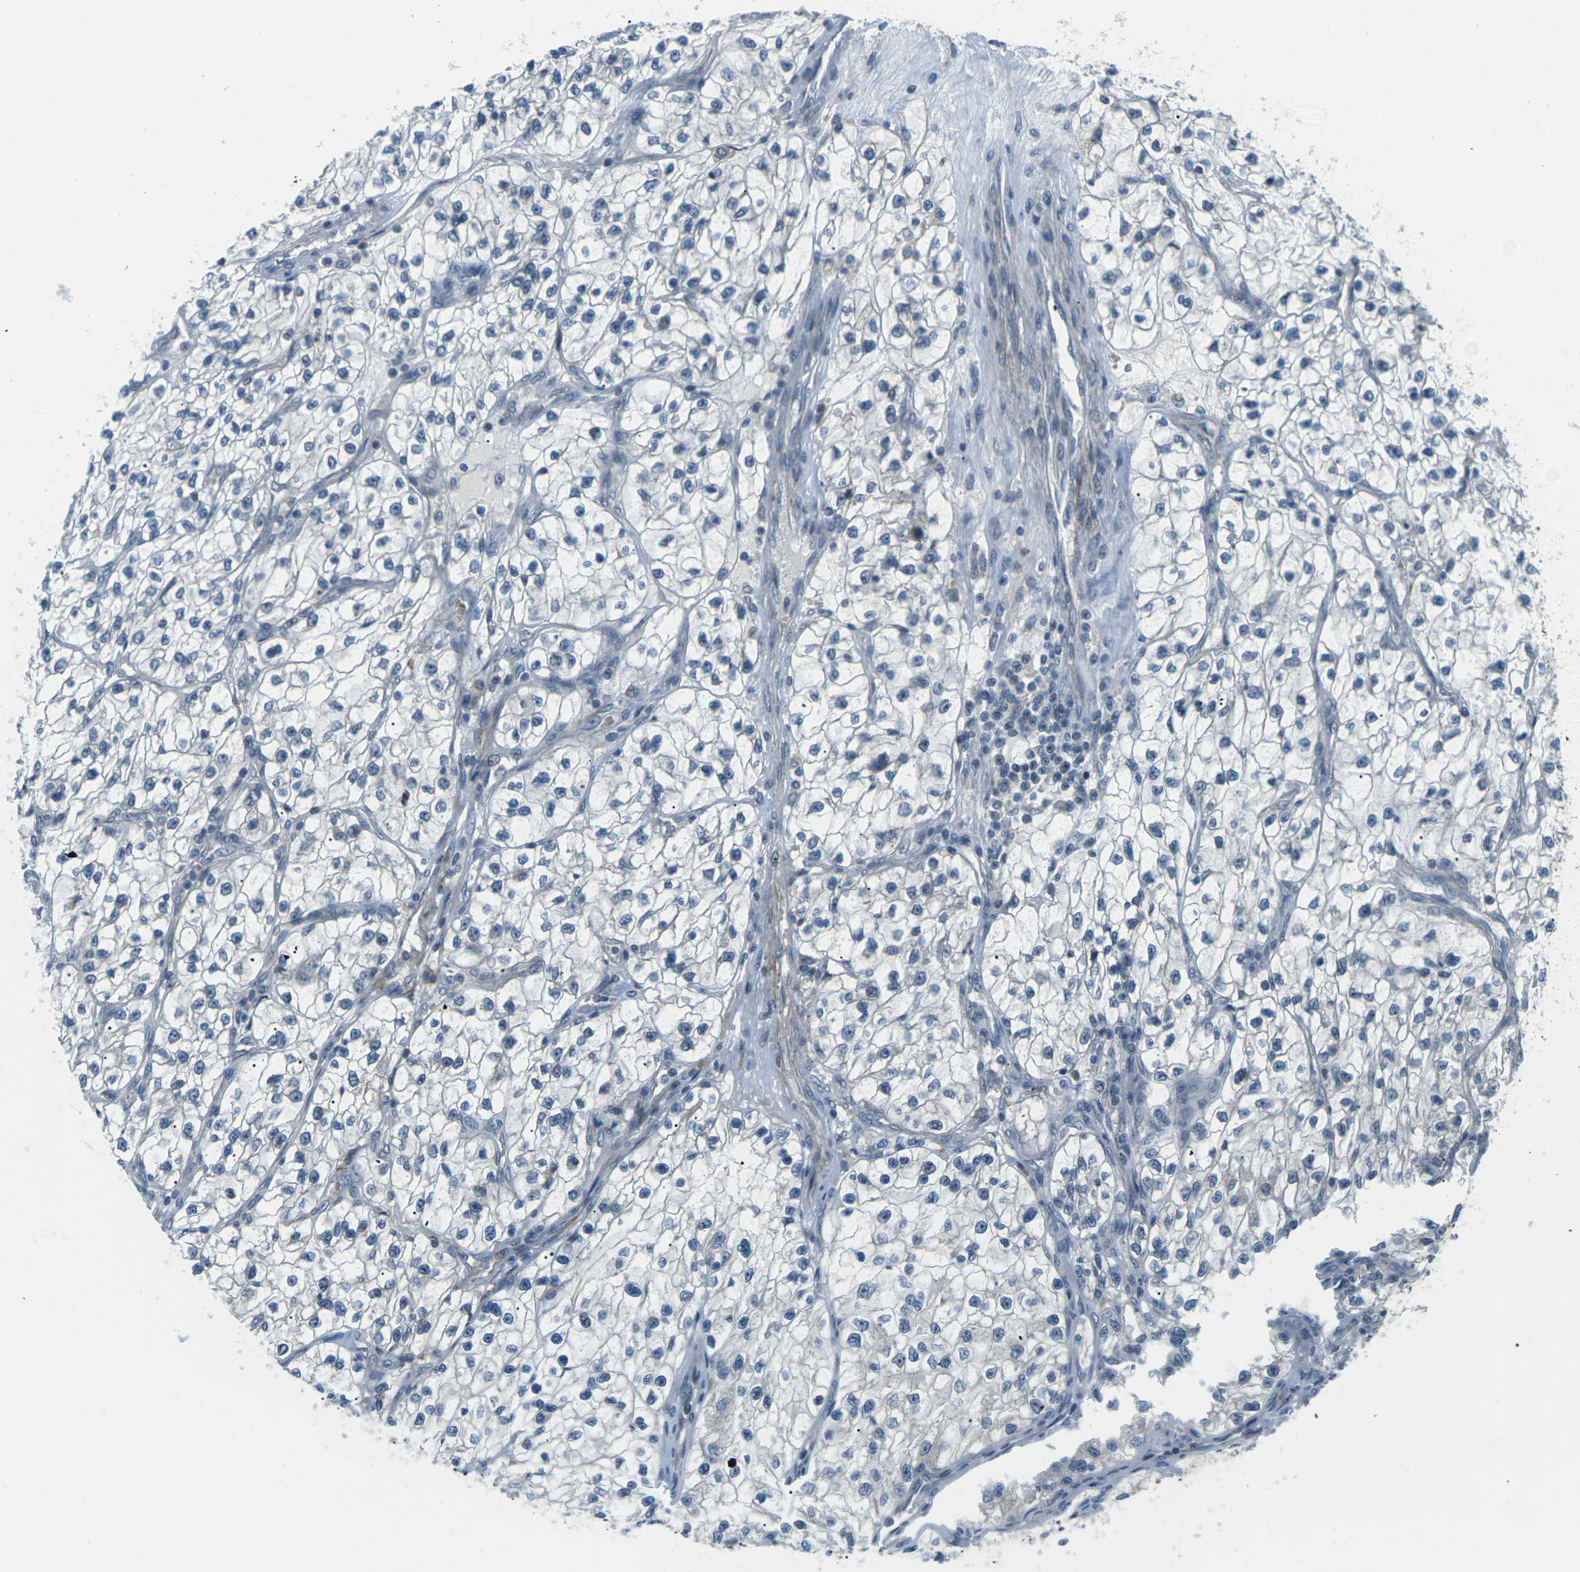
{"staining": {"intensity": "negative", "quantity": "none", "location": "none"}, "tissue": "renal cancer", "cell_type": "Tumor cells", "image_type": "cancer", "snomed": [{"axis": "morphology", "description": "Adenocarcinoma, NOS"}, {"axis": "topography", "description": "Kidney"}], "caption": "There is no significant expression in tumor cells of adenocarcinoma (renal). Brightfield microscopy of immunohistochemistry stained with DAB (3,3'-diaminobenzidine) (brown) and hematoxylin (blue), captured at high magnification.", "gene": "SLC13A3", "patient": {"sex": "female", "age": 57}}